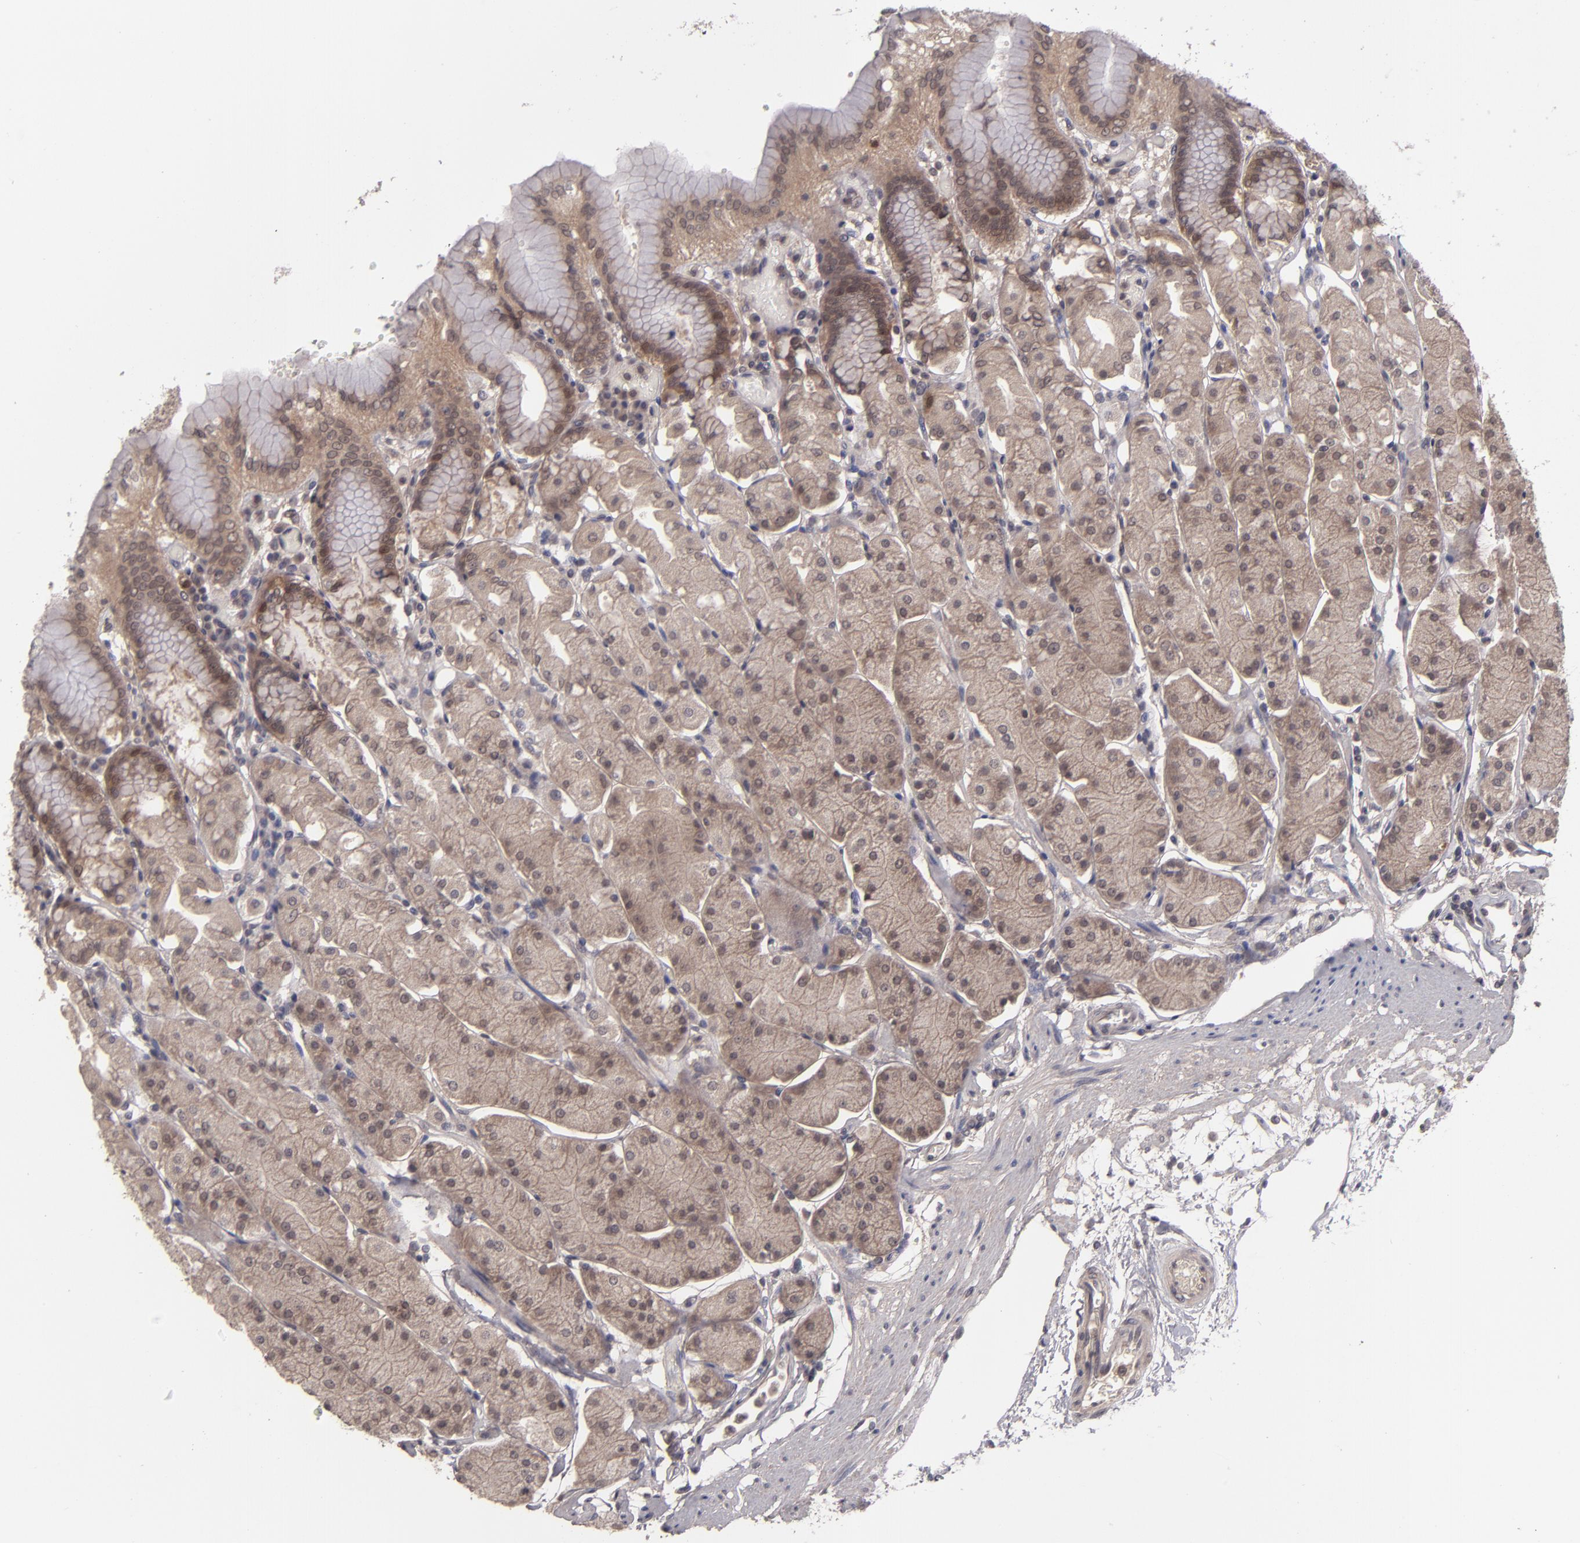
{"staining": {"intensity": "moderate", "quantity": ">75%", "location": "cytoplasmic/membranous"}, "tissue": "stomach", "cell_type": "Glandular cells", "image_type": "normal", "snomed": [{"axis": "morphology", "description": "Normal tissue, NOS"}, {"axis": "topography", "description": "Stomach, upper"}, {"axis": "topography", "description": "Stomach"}], "caption": "A brown stain labels moderate cytoplasmic/membranous positivity of a protein in glandular cells of benign human stomach. The staining was performed using DAB, with brown indicating positive protein expression. Nuclei are stained blue with hematoxylin.", "gene": "TYMS", "patient": {"sex": "male", "age": 76}}